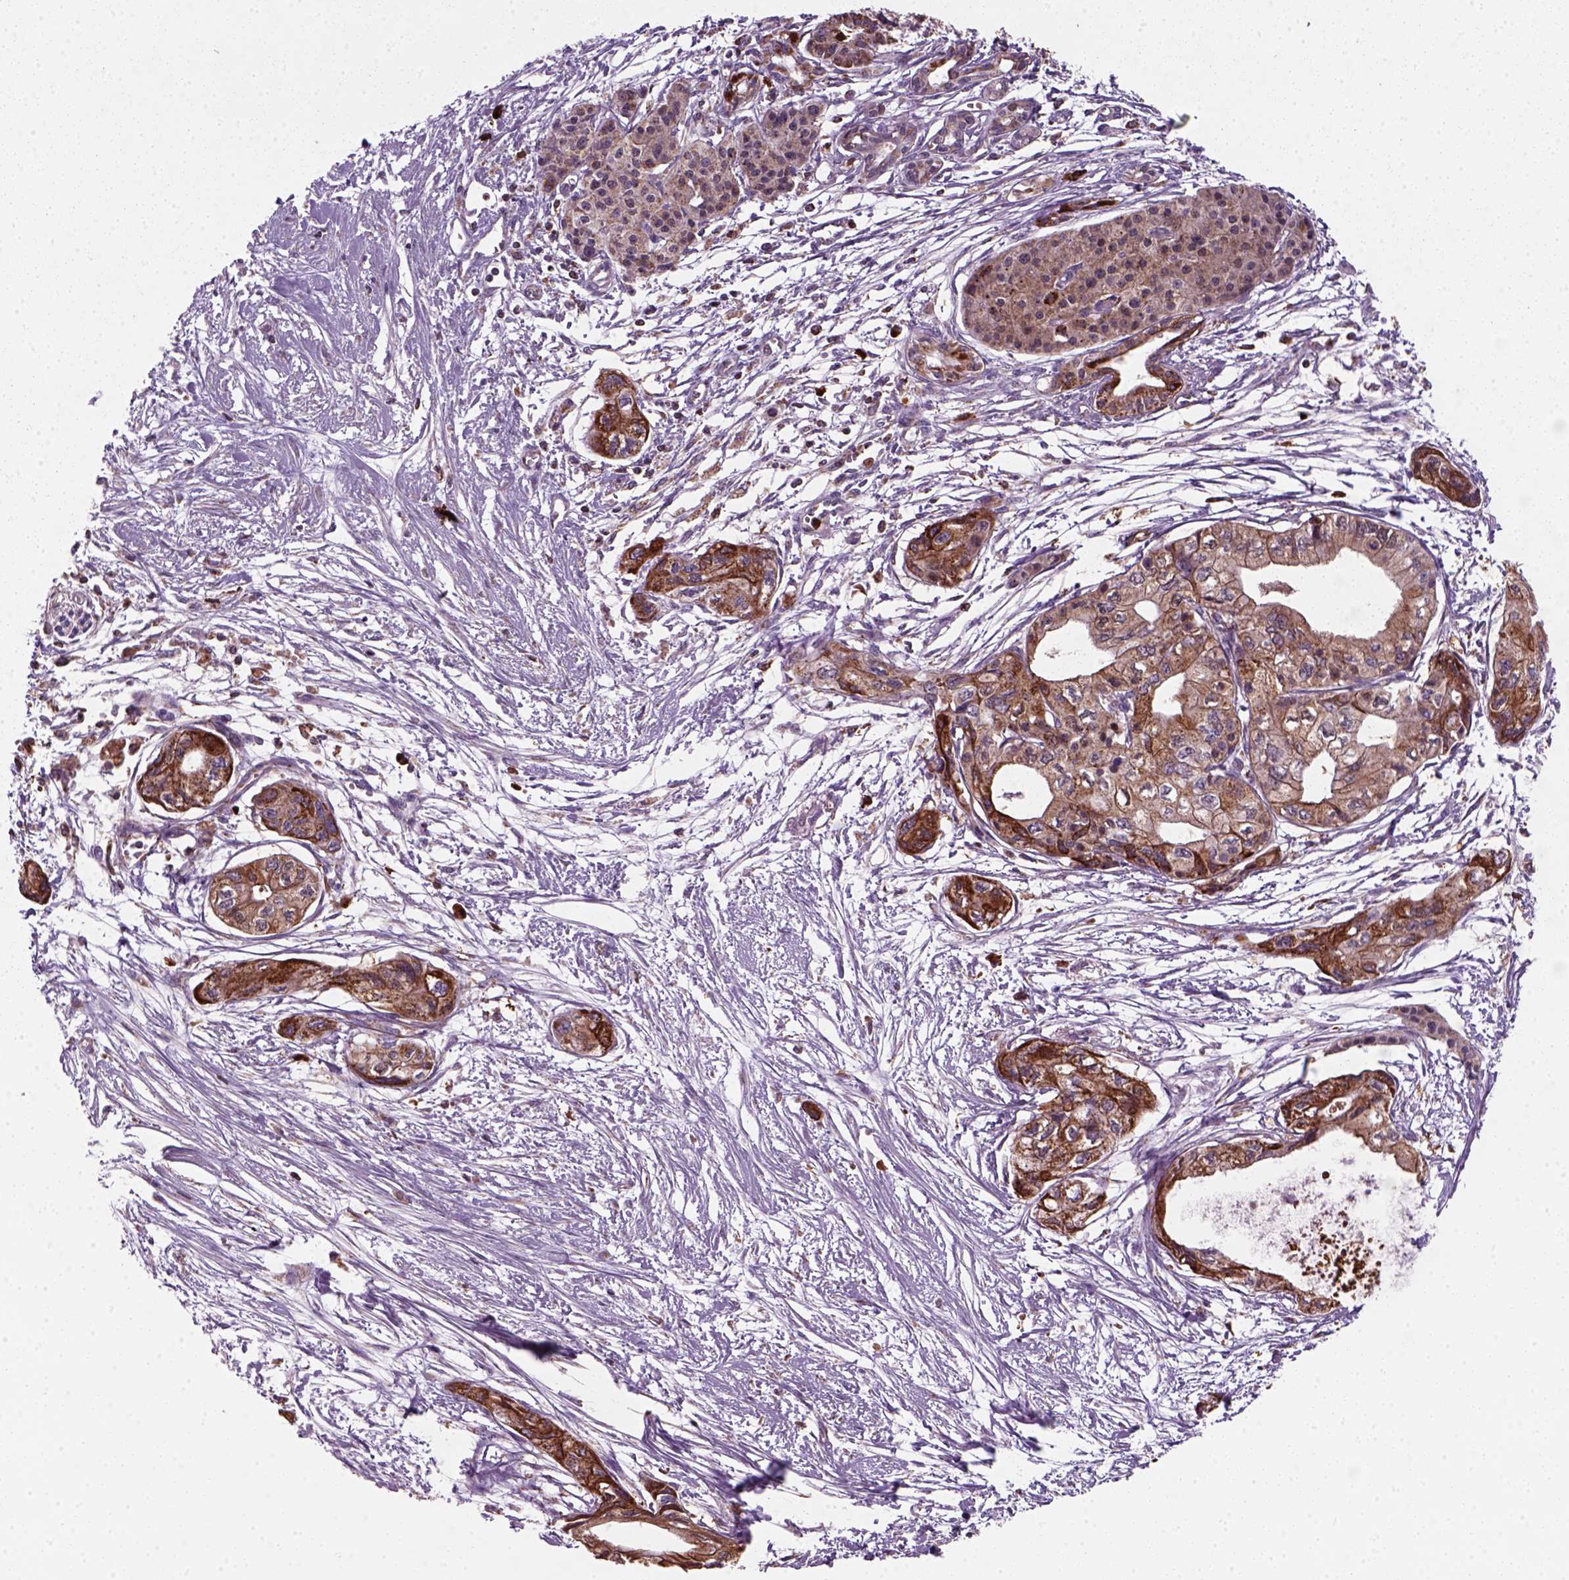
{"staining": {"intensity": "moderate", "quantity": ">75%", "location": "cytoplasmic/membranous"}, "tissue": "pancreatic cancer", "cell_type": "Tumor cells", "image_type": "cancer", "snomed": [{"axis": "morphology", "description": "Adenocarcinoma, NOS"}, {"axis": "topography", "description": "Pancreas"}], "caption": "Pancreatic cancer stained with a protein marker displays moderate staining in tumor cells.", "gene": "NUDT16L1", "patient": {"sex": "female", "age": 76}}